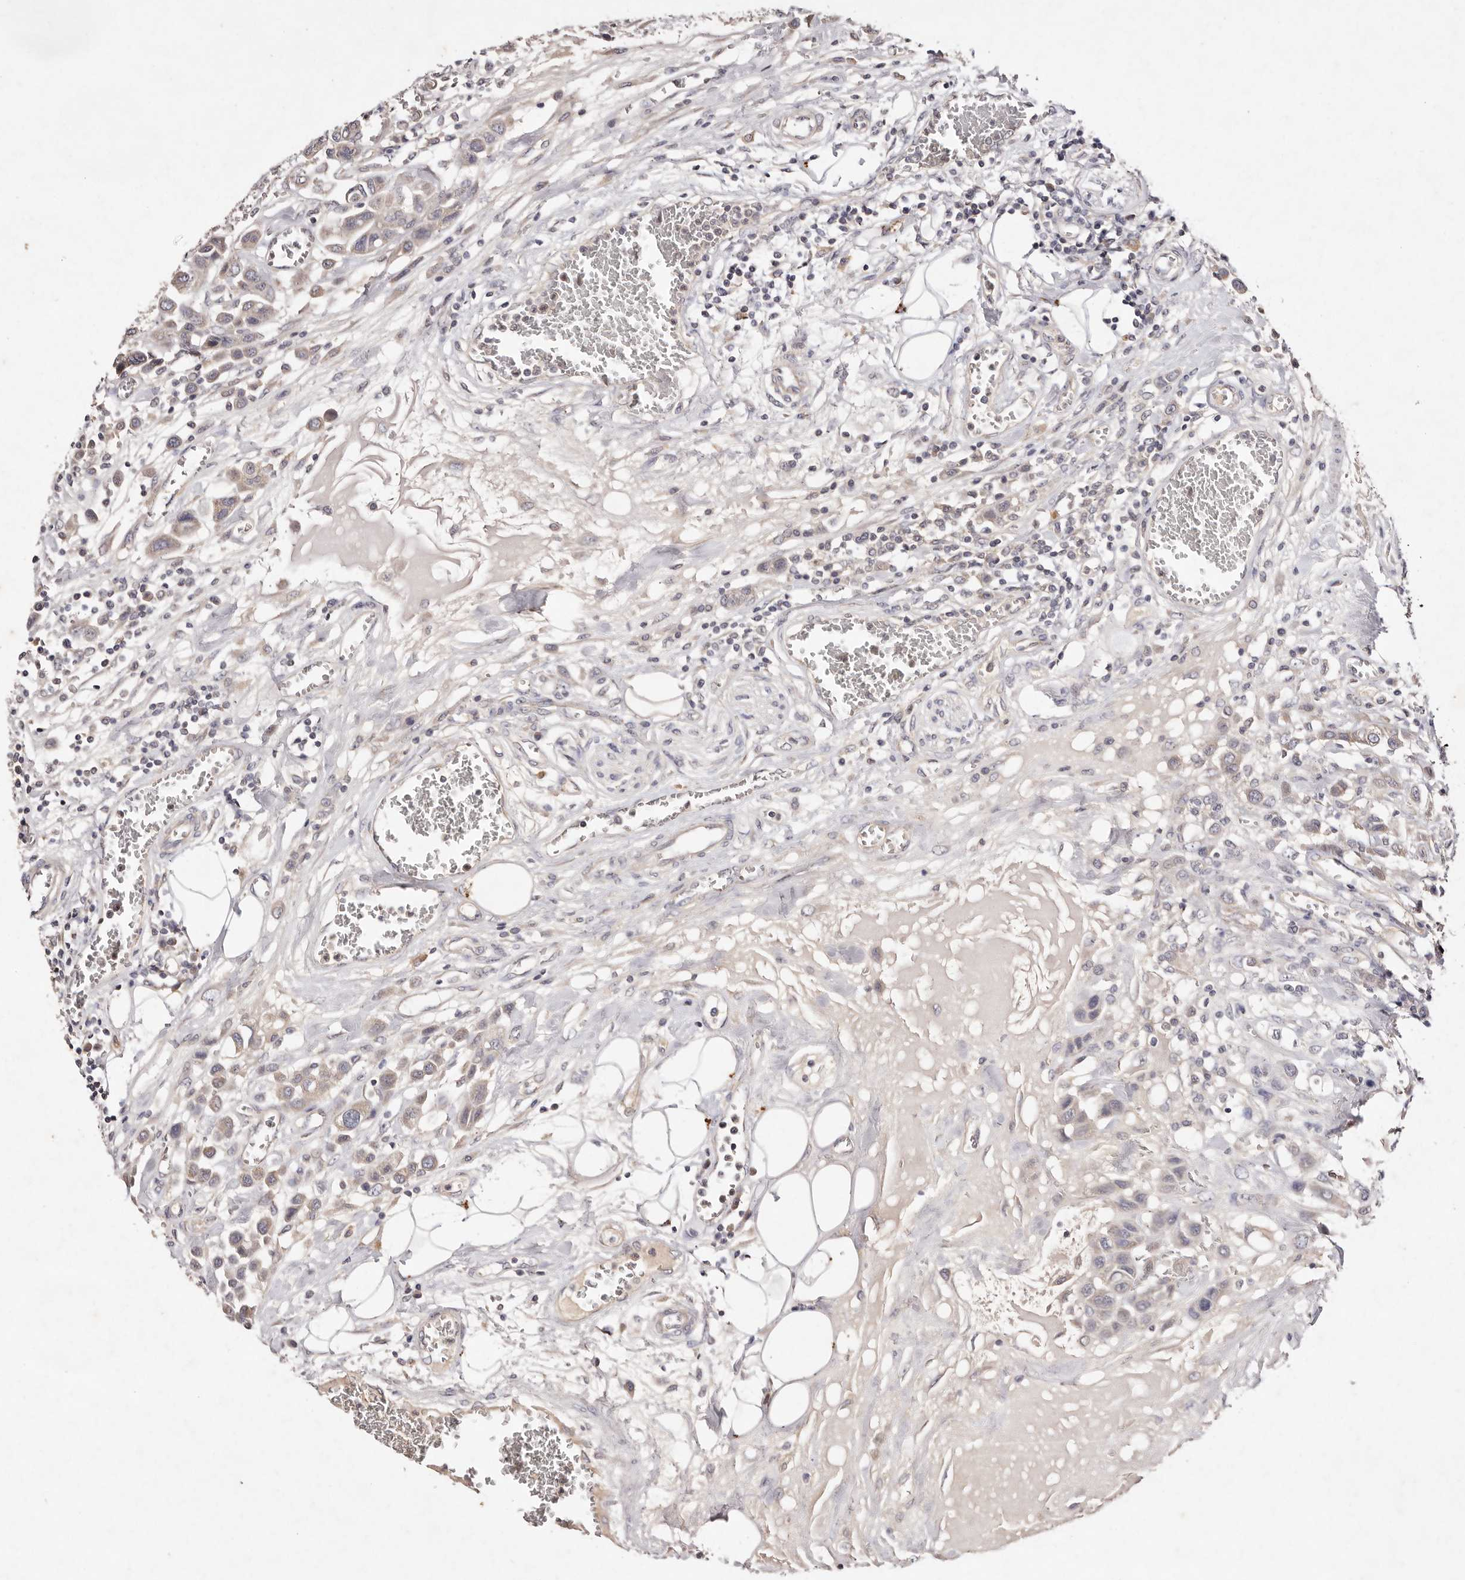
{"staining": {"intensity": "weak", "quantity": "<25%", "location": "cytoplasmic/membranous"}, "tissue": "urothelial cancer", "cell_type": "Tumor cells", "image_type": "cancer", "snomed": [{"axis": "morphology", "description": "Urothelial carcinoma, High grade"}, {"axis": "topography", "description": "Urinary bladder"}], "caption": "Tumor cells show no significant staining in urothelial carcinoma (high-grade).", "gene": "TSC2", "patient": {"sex": "male", "age": 50}}